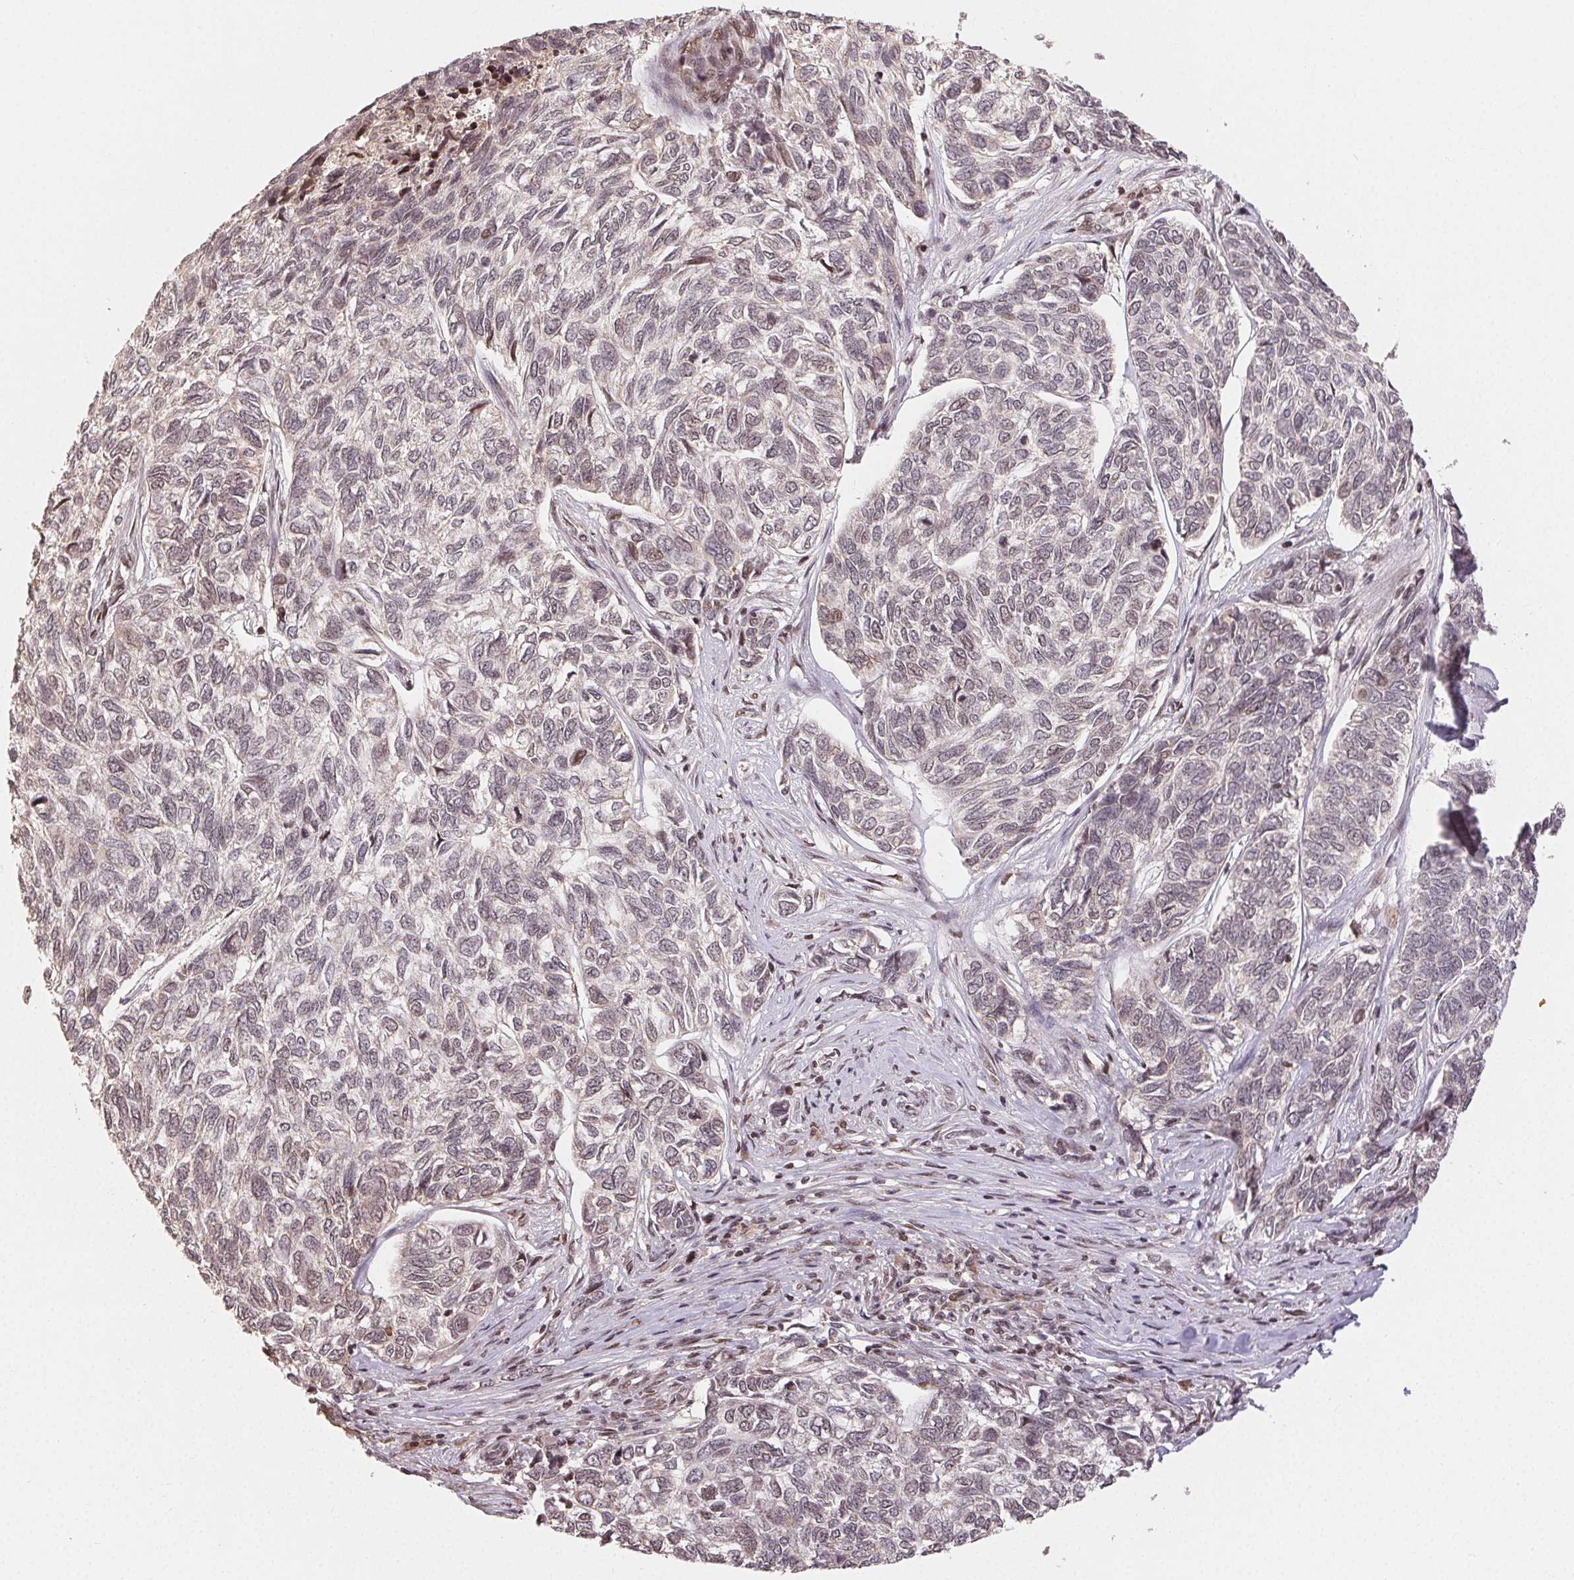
{"staining": {"intensity": "weak", "quantity": "<25%", "location": "nuclear"}, "tissue": "skin cancer", "cell_type": "Tumor cells", "image_type": "cancer", "snomed": [{"axis": "morphology", "description": "Basal cell carcinoma"}, {"axis": "topography", "description": "Skin"}], "caption": "High power microscopy micrograph of an immunohistochemistry photomicrograph of basal cell carcinoma (skin), revealing no significant positivity in tumor cells.", "gene": "MAPKAPK2", "patient": {"sex": "female", "age": 65}}